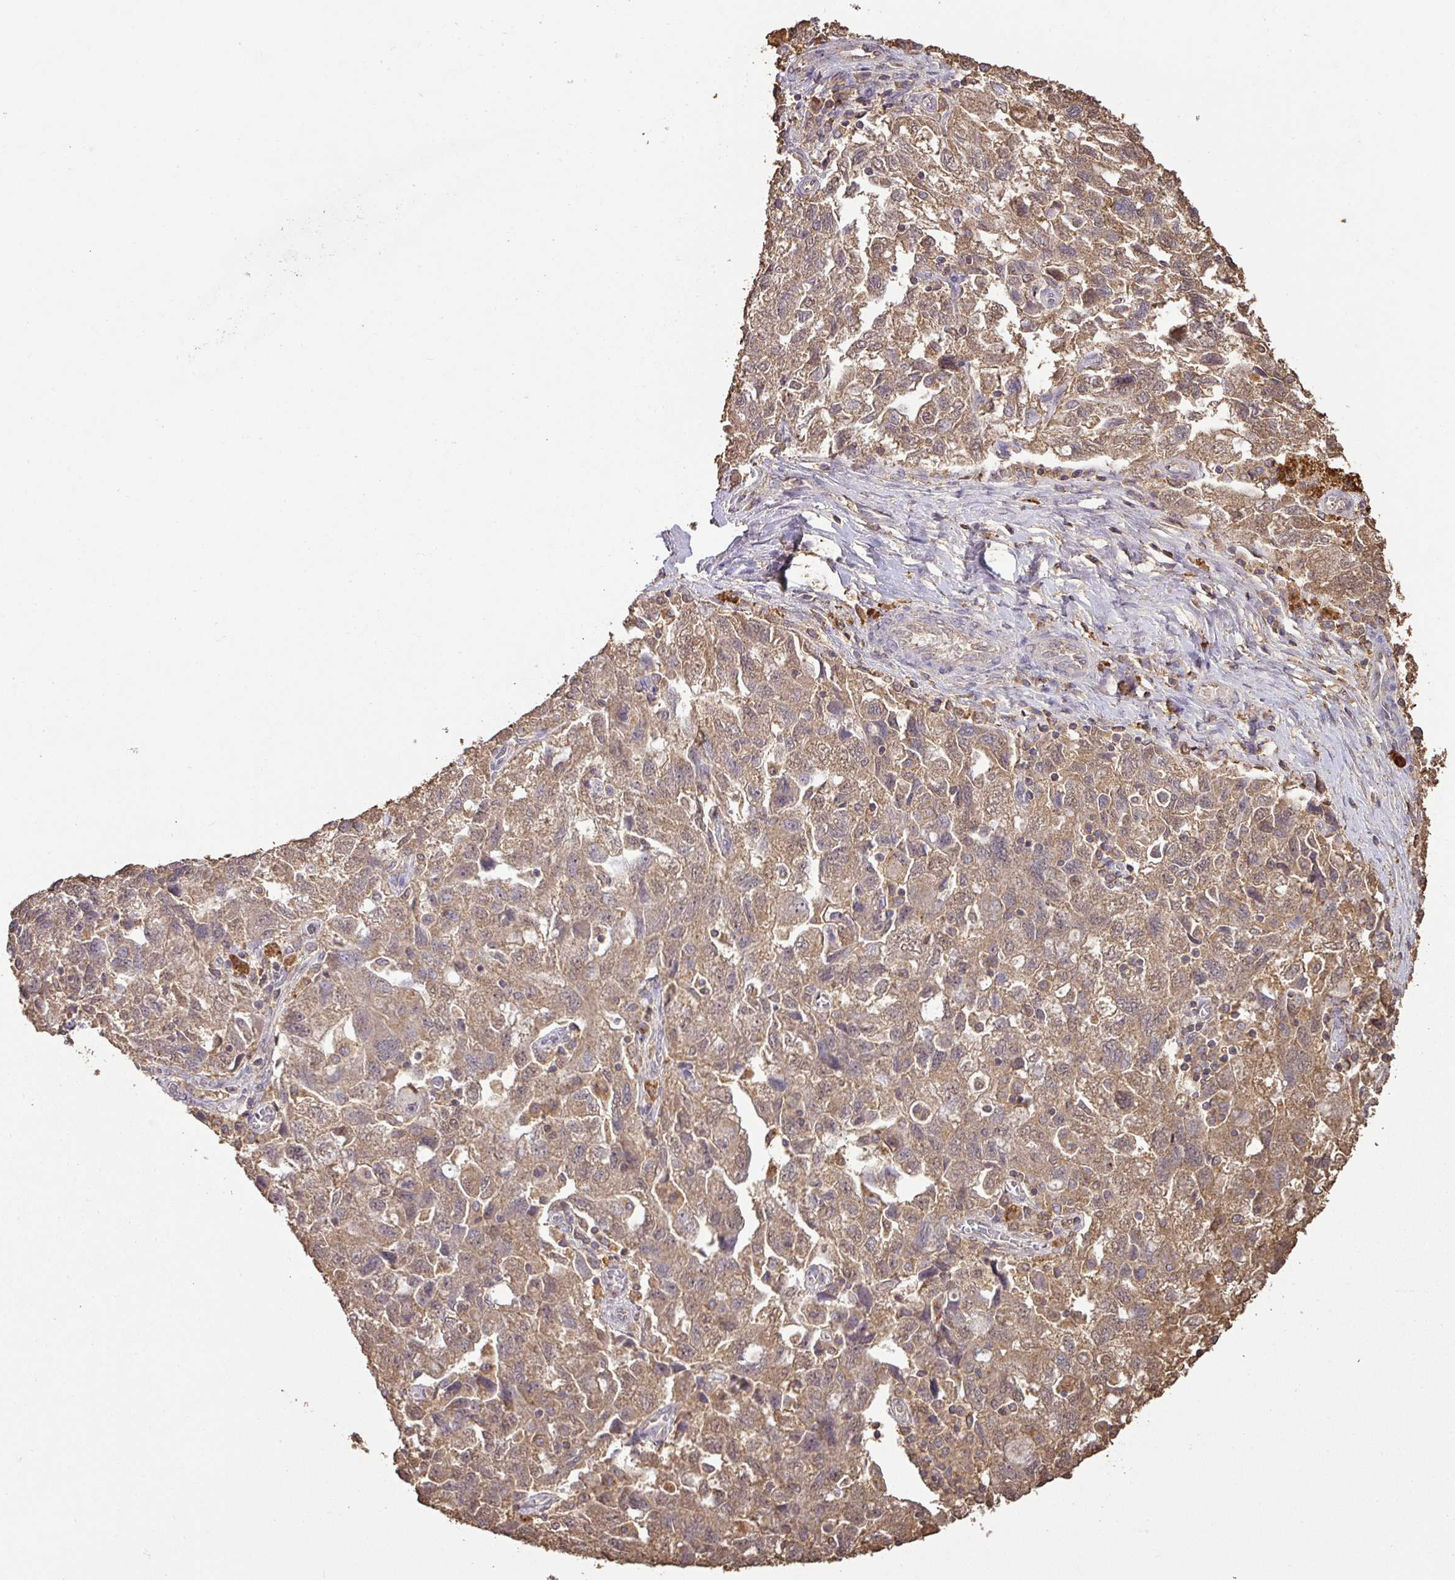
{"staining": {"intensity": "moderate", "quantity": ">75%", "location": "cytoplasmic/membranous"}, "tissue": "ovarian cancer", "cell_type": "Tumor cells", "image_type": "cancer", "snomed": [{"axis": "morphology", "description": "Carcinoma, NOS"}, {"axis": "morphology", "description": "Cystadenocarcinoma, serous, NOS"}, {"axis": "topography", "description": "Ovary"}], "caption": "The photomicrograph reveals immunohistochemical staining of carcinoma (ovarian). There is moderate cytoplasmic/membranous positivity is identified in about >75% of tumor cells. (DAB (3,3'-diaminobenzidine) = brown stain, brightfield microscopy at high magnification).", "gene": "ATAT1", "patient": {"sex": "female", "age": 69}}